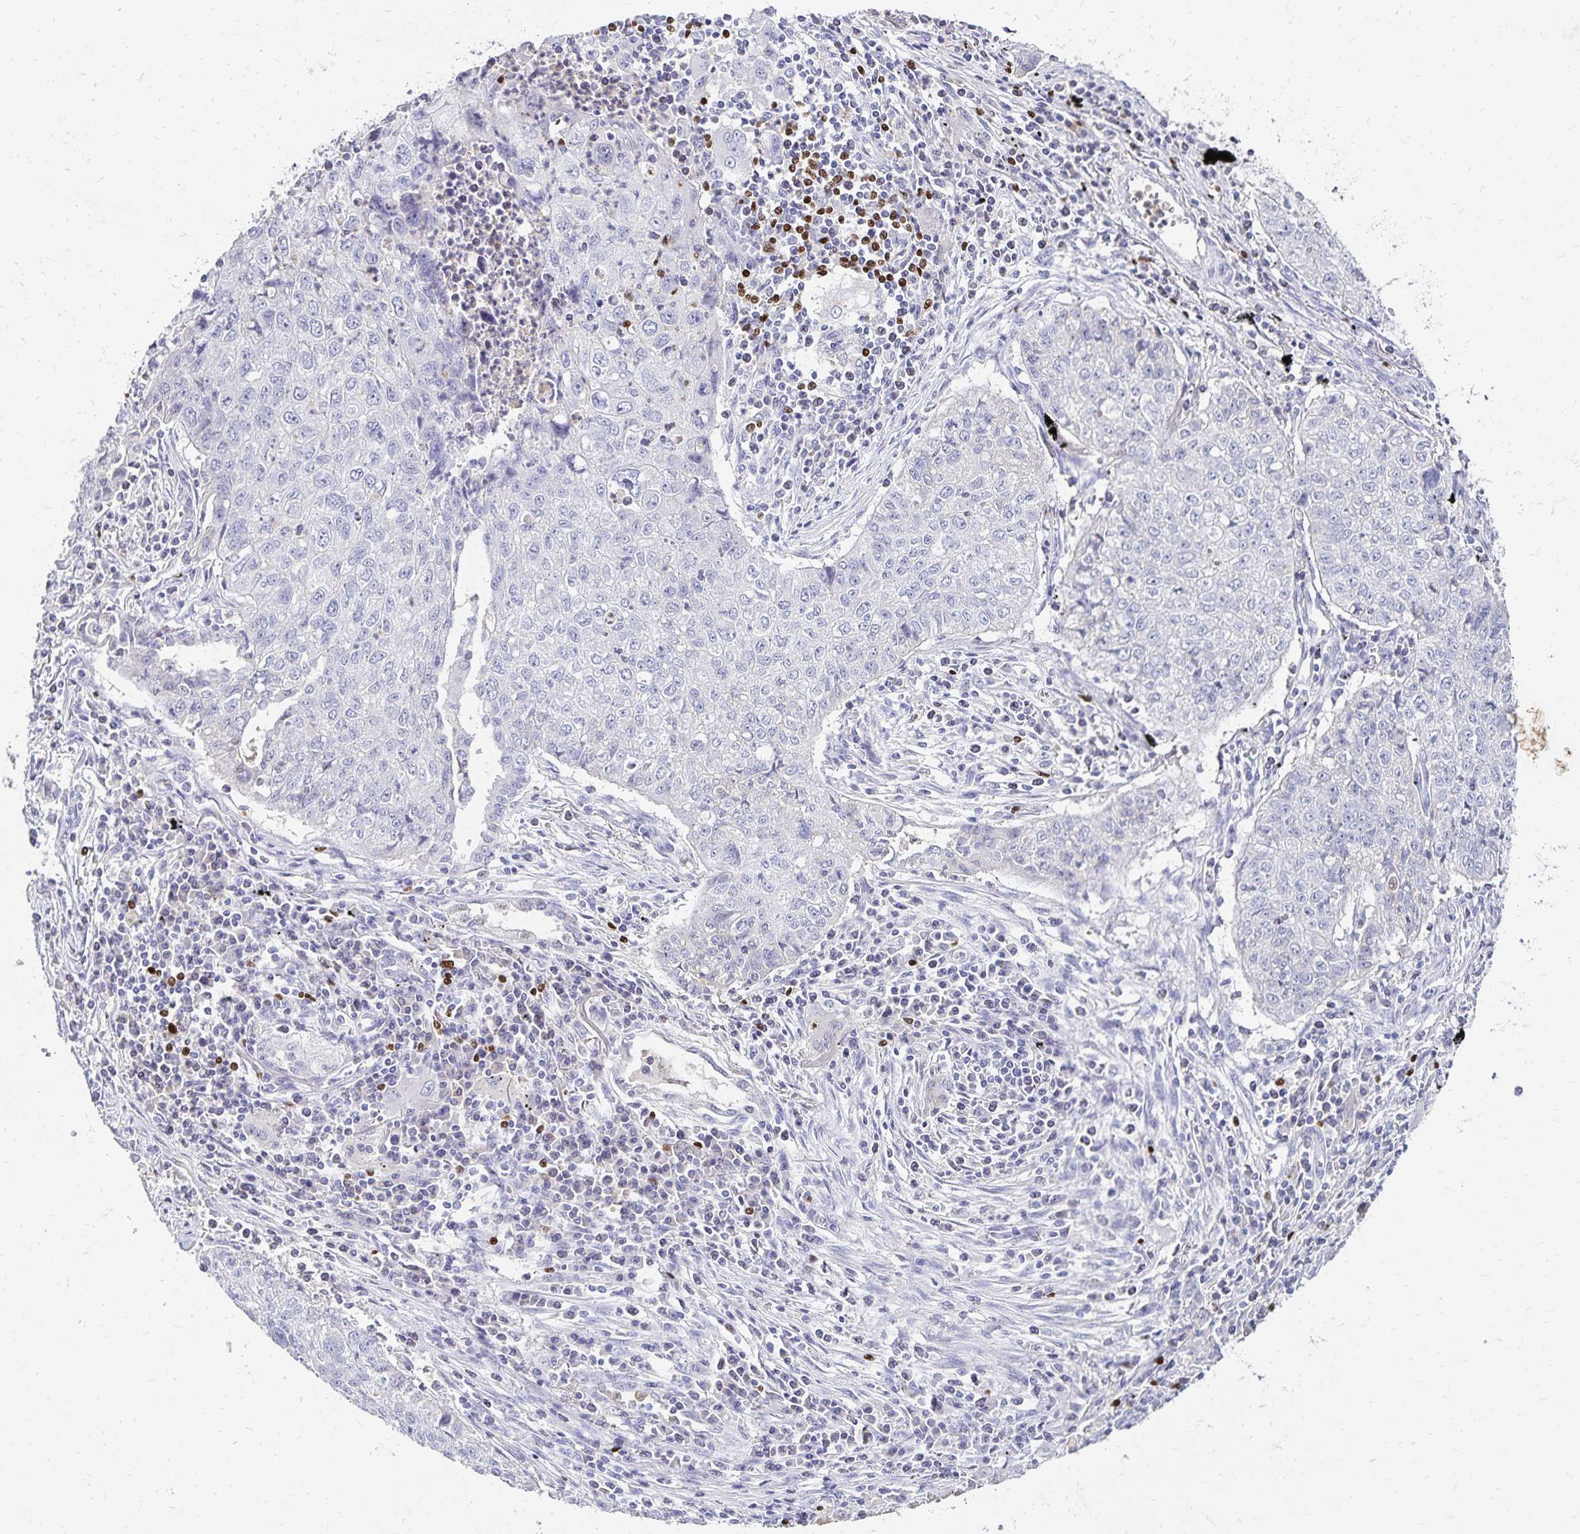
{"staining": {"intensity": "negative", "quantity": "none", "location": "none"}, "tissue": "lung cancer", "cell_type": "Tumor cells", "image_type": "cancer", "snomed": [{"axis": "morphology", "description": "Normal morphology"}, {"axis": "morphology", "description": "Aneuploidy"}, {"axis": "morphology", "description": "Squamous cell carcinoma, NOS"}, {"axis": "topography", "description": "Lymph node"}, {"axis": "topography", "description": "Lung"}], "caption": "Photomicrograph shows no protein staining in tumor cells of lung cancer (aneuploidy) tissue. (Immunohistochemistry (ihc), brightfield microscopy, high magnification).", "gene": "PAX5", "patient": {"sex": "female", "age": 76}}